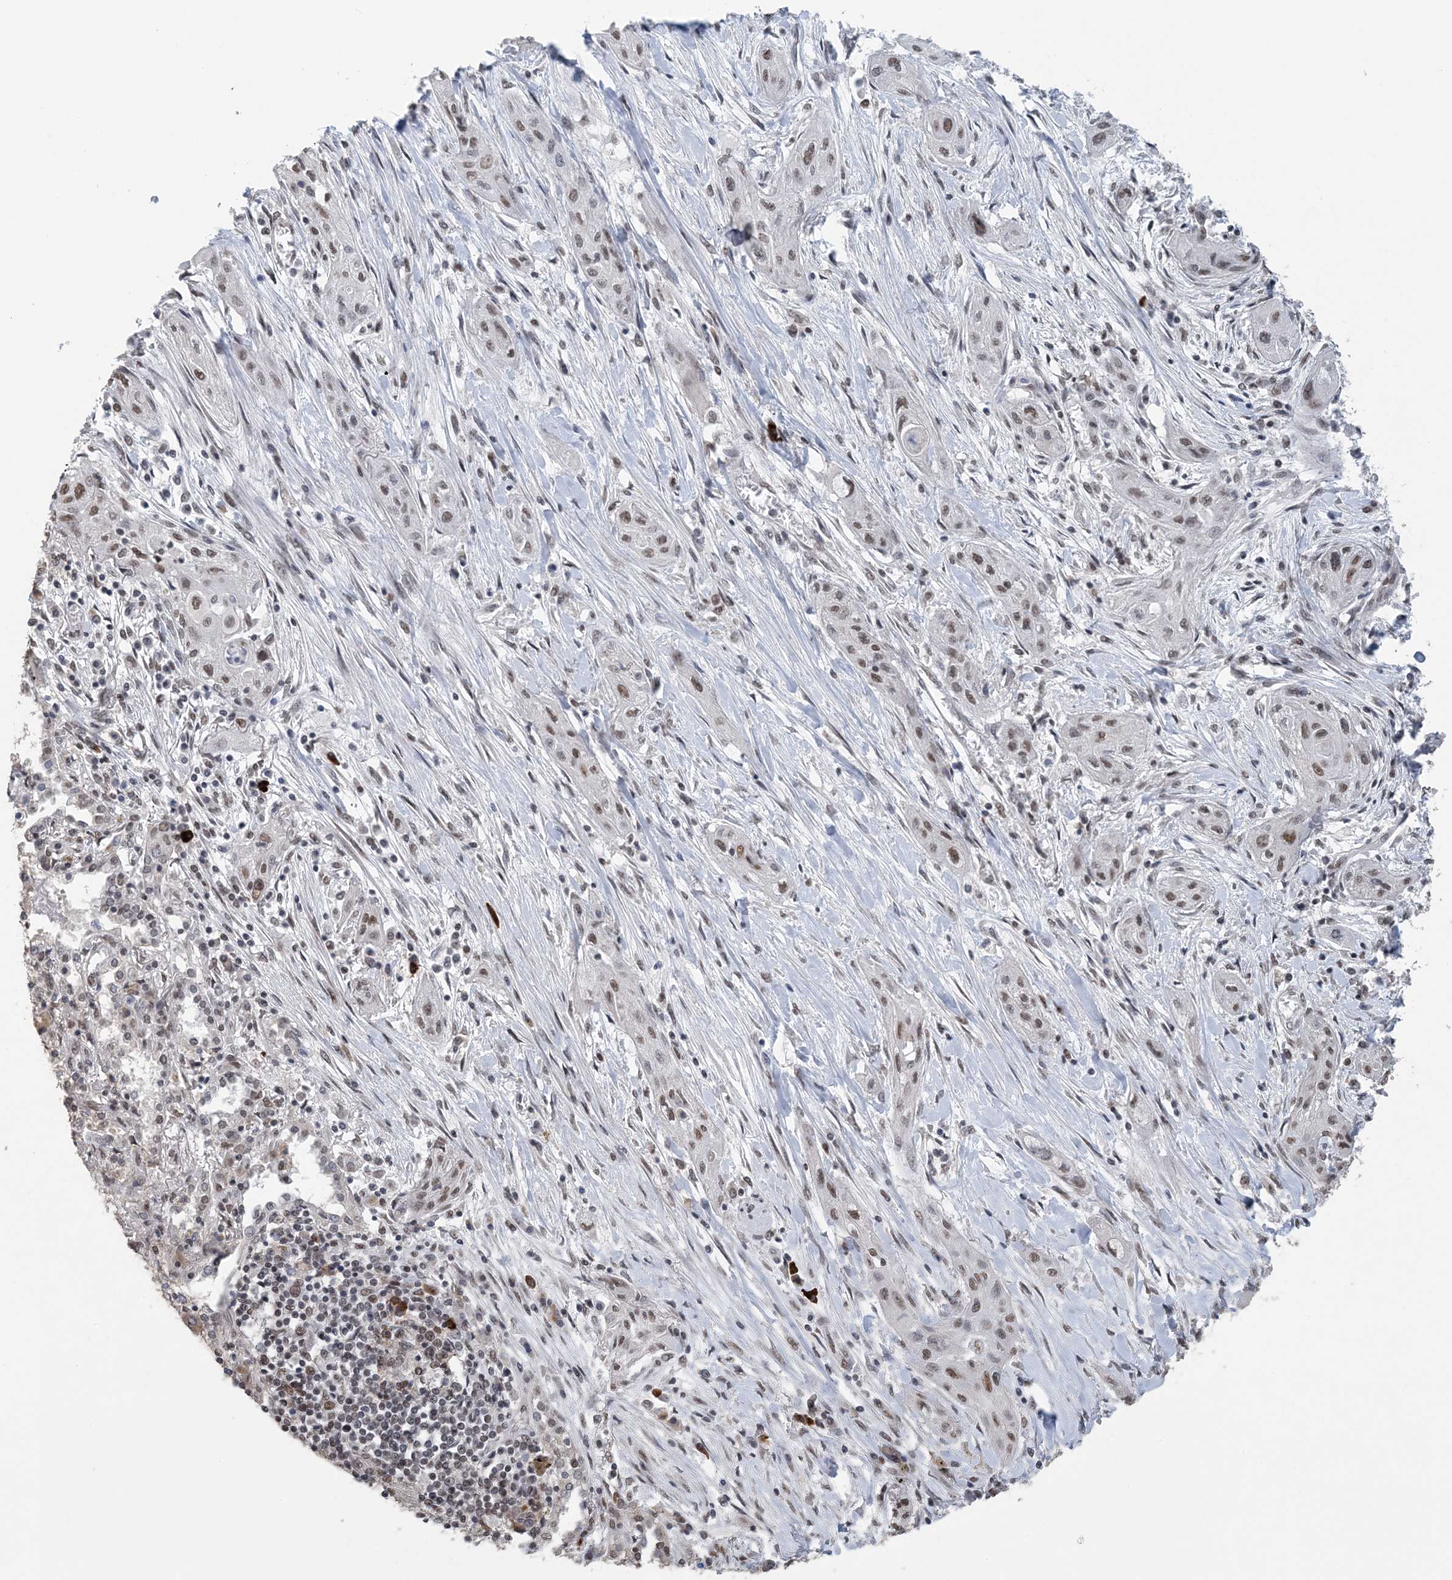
{"staining": {"intensity": "weak", "quantity": "<25%", "location": "nuclear"}, "tissue": "lung cancer", "cell_type": "Tumor cells", "image_type": "cancer", "snomed": [{"axis": "morphology", "description": "Squamous cell carcinoma, NOS"}, {"axis": "topography", "description": "Lung"}], "caption": "Immunohistochemistry (IHC) of human lung squamous cell carcinoma shows no expression in tumor cells.", "gene": "MBD2", "patient": {"sex": "female", "age": 47}}